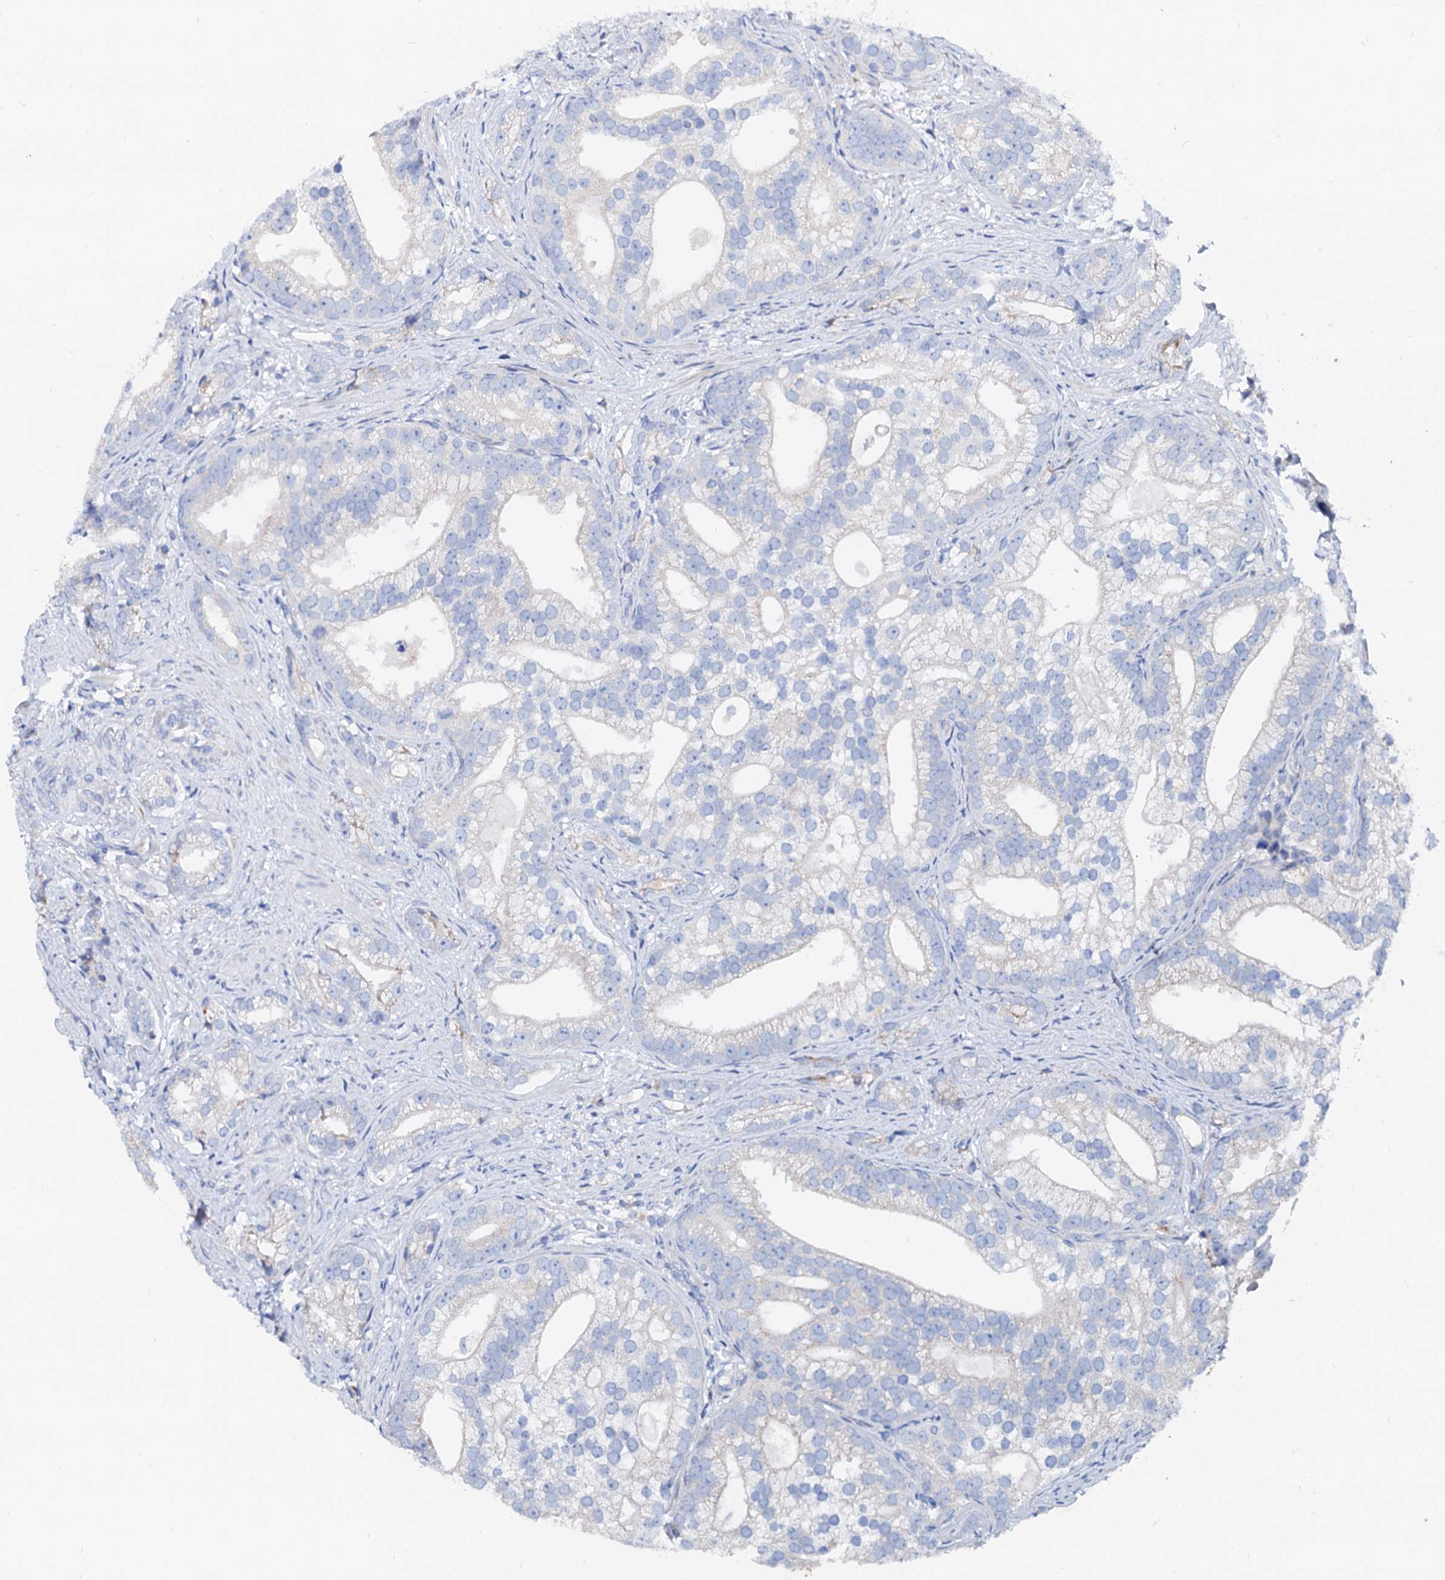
{"staining": {"intensity": "negative", "quantity": "none", "location": "none"}, "tissue": "prostate cancer", "cell_type": "Tumor cells", "image_type": "cancer", "snomed": [{"axis": "morphology", "description": "Adenocarcinoma, High grade"}, {"axis": "topography", "description": "Prostate"}], "caption": "Immunohistochemistry (IHC) histopathology image of human prostate high-grade adenocarcinoma stained for a protein (brown), which exhibits no expression in tumor cells. (DAB (3,3'-diaminobenzidine) immunohistochemistry (IHC) with hematoxylin counter stain).", "gene": "SLC10A7", "patient": {"sex": "male", "age": 75}}